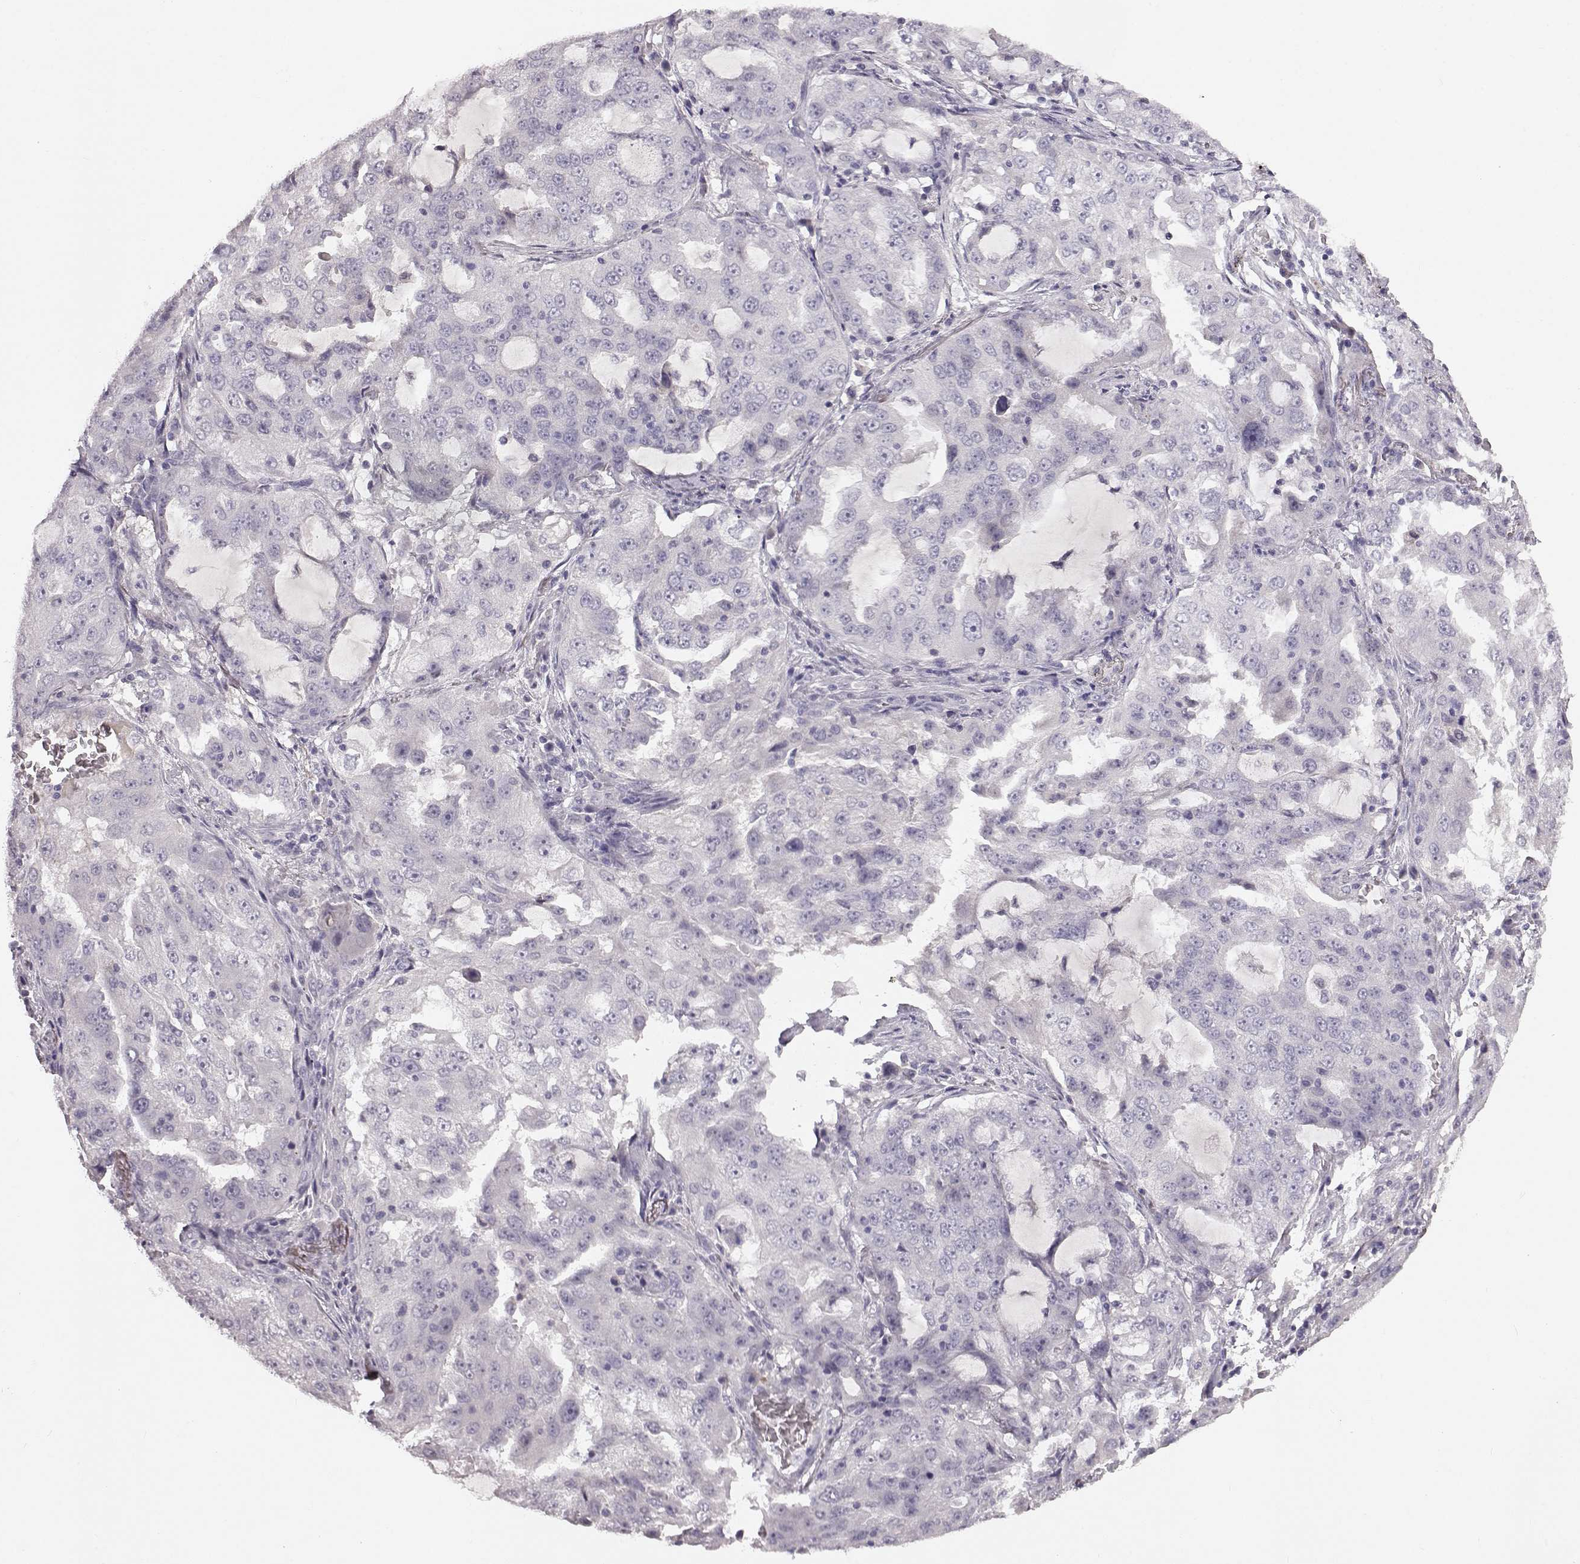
{"staining": {"intensity": "negative", "quantity": "none", "location": "none"}, "tissue": "lung cancer", "cell_type": "Tumor cells", "image_type": "cancer", "snomed": [{"axis": "morphology", "description": "Adenocarcinoma, NOS"}, {"axis": "topography", "description": "Lung"}], "caption": "There is no significant positivity in tumor cells of lung adenocarcinoma. Nuclei are stained in blue.", "gene": "SPAG17", "patient": {"sex": "female", "age": 61}}